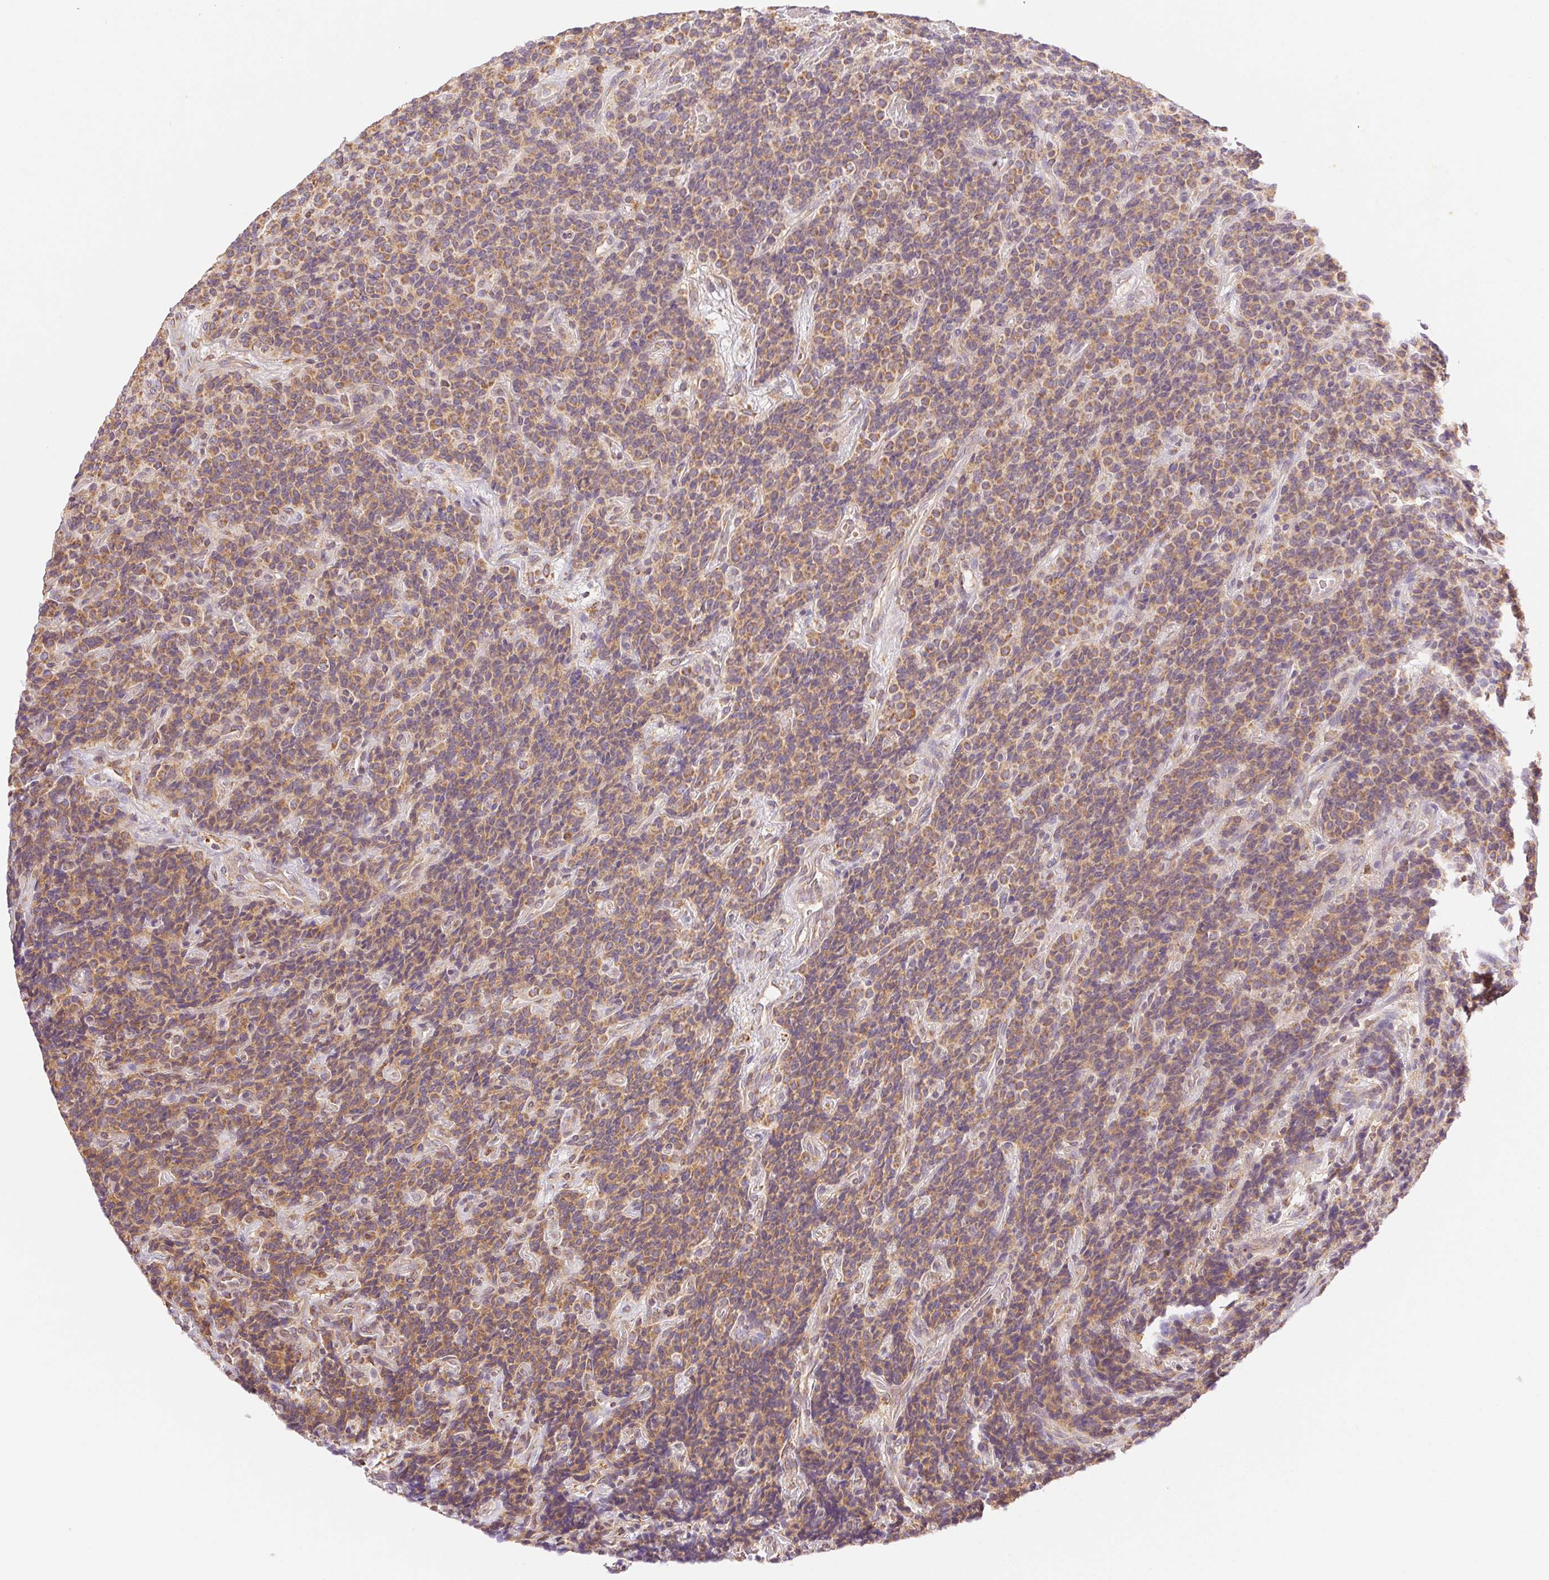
{"staining": {"intensity": "weak", "quantity": ">75%", "location": "cytoplasmic/membranous"}, "tissue": "carcinoid", "cell_type": "Tumor cells", "image_type": "cancer", "snomed": [{"axis": "morphology", "description": "Carcinoid, malignant, NOS"}, {"axis": "topography", "description": "Pancreas"}], "caption": "There is low levels of weak cytoplasmic/membranous staining in tumor cells of malignant carcinoid, as demonstrated by immunohistochemical staining (brown color).", "gene": "ENTREP1", "patient": {"sex": "male", "age": 36}}